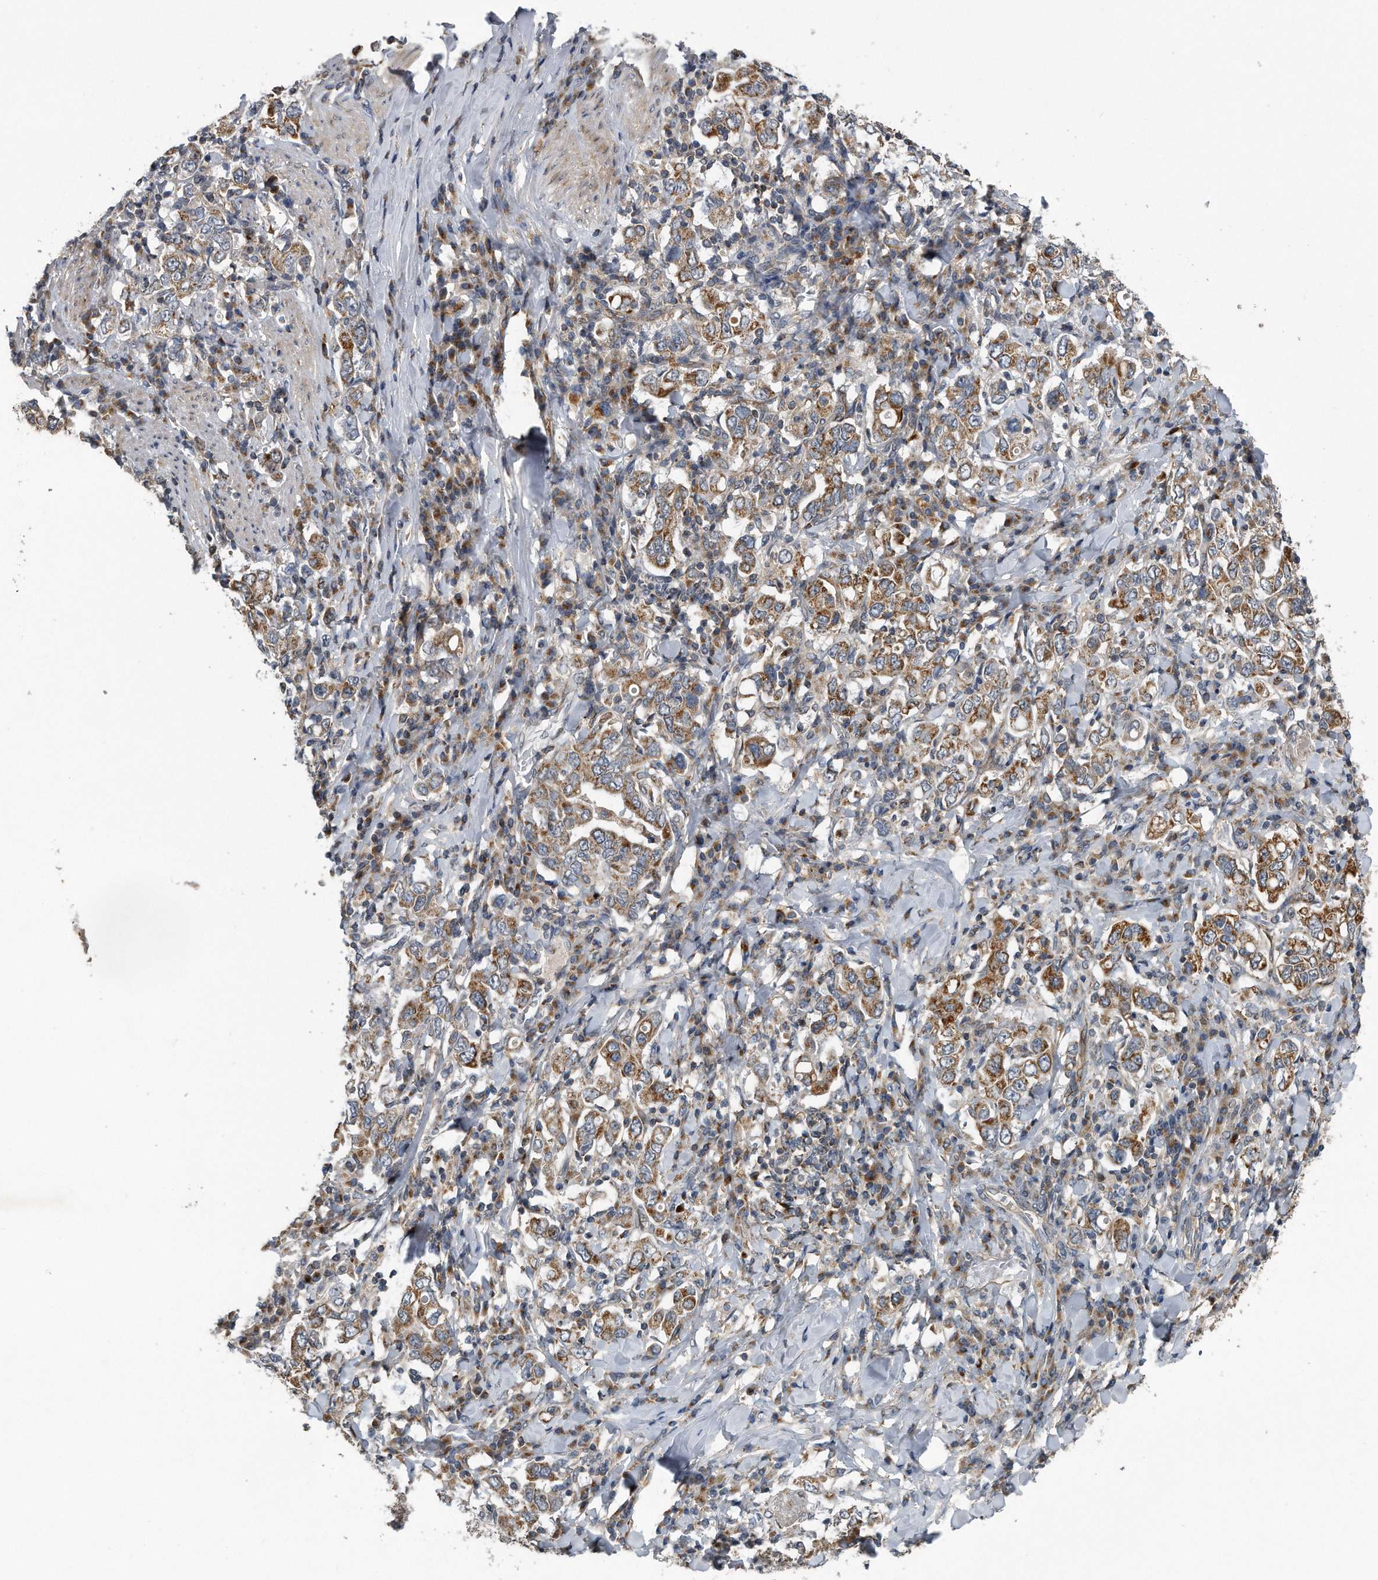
{"staining": {"intensity": "moderate", "quantity": ">75%", "location": "cytoplasmic/membranous"}, "tissue": "stomach cancer", "cell_type": "Tumor cells", "image_type": "cancer", "snomed": [{"axis": "morphology", "description": "Adenocarcinoma, NOS"}, {"axis": "topography", "description": "Stomach, upper"}], "caption": "Tumor cells reveal medium levels of moderate cytoplasmic/membranous positivity in approximately >75% of cells in human adenocarcinoma (stomach). The protein of interest is shown in brown color, while the nuclei are stained blue.", "gene": "LYRM4", "patient": {"sex": "male", "age": 62}}